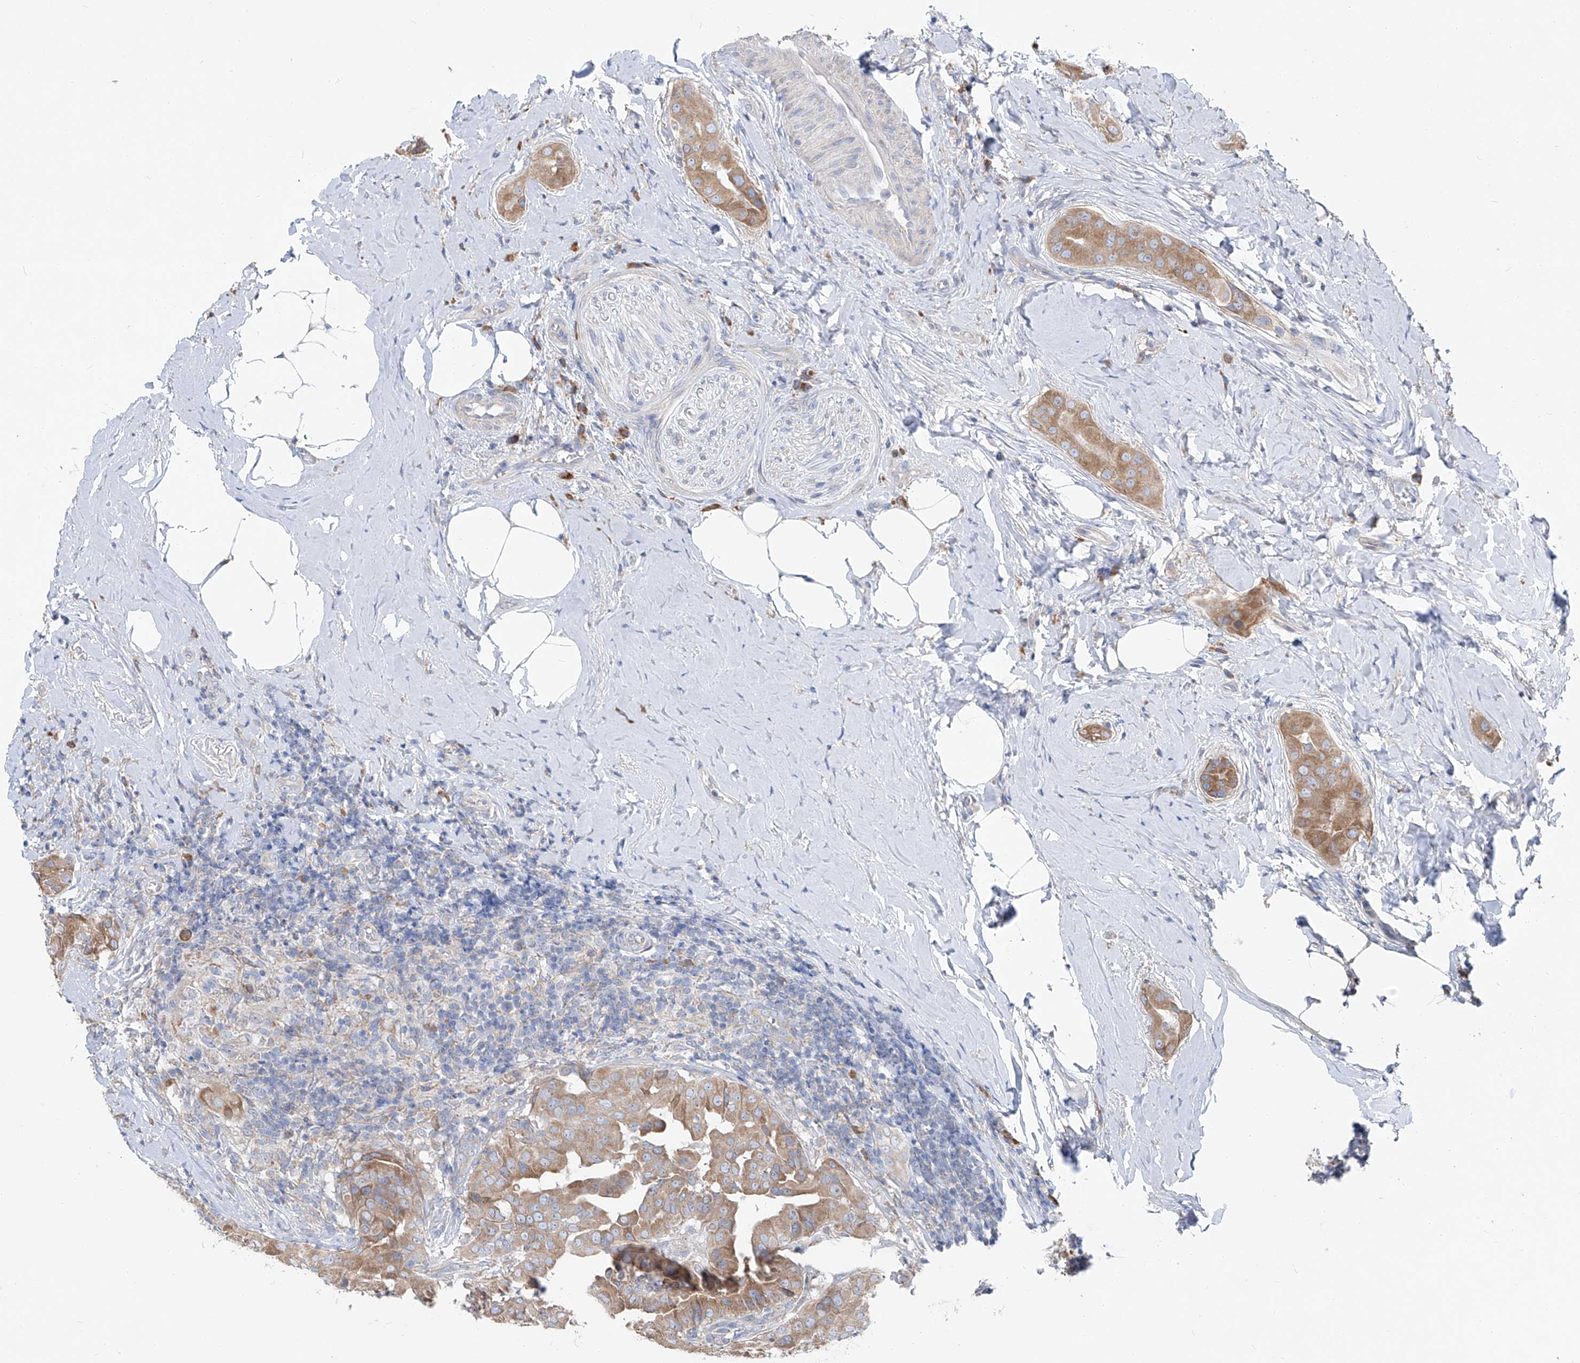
{"staining": {"intensity": "moderate", "quantity": ">75%", "location": "cytoplasmic/membranous"}, "tissue": "thyroid cancer", "cell_type": "Tumor cells", "image_type": "cancer", "snomed": [{"axis": "morphology", "description": "Papillary adenocarcinoma, NOS"}, {"axis": "topography", "description": "Thyroid gland"}], "caption": "This is an image of IHC staining of papillary adenocarcinoma (thyroid), which shows moderate positivity in the cytoplasmic/membranous of tumor cells.", "gene": "UFL1", "patient": {"sex": "male", "age": 33}}